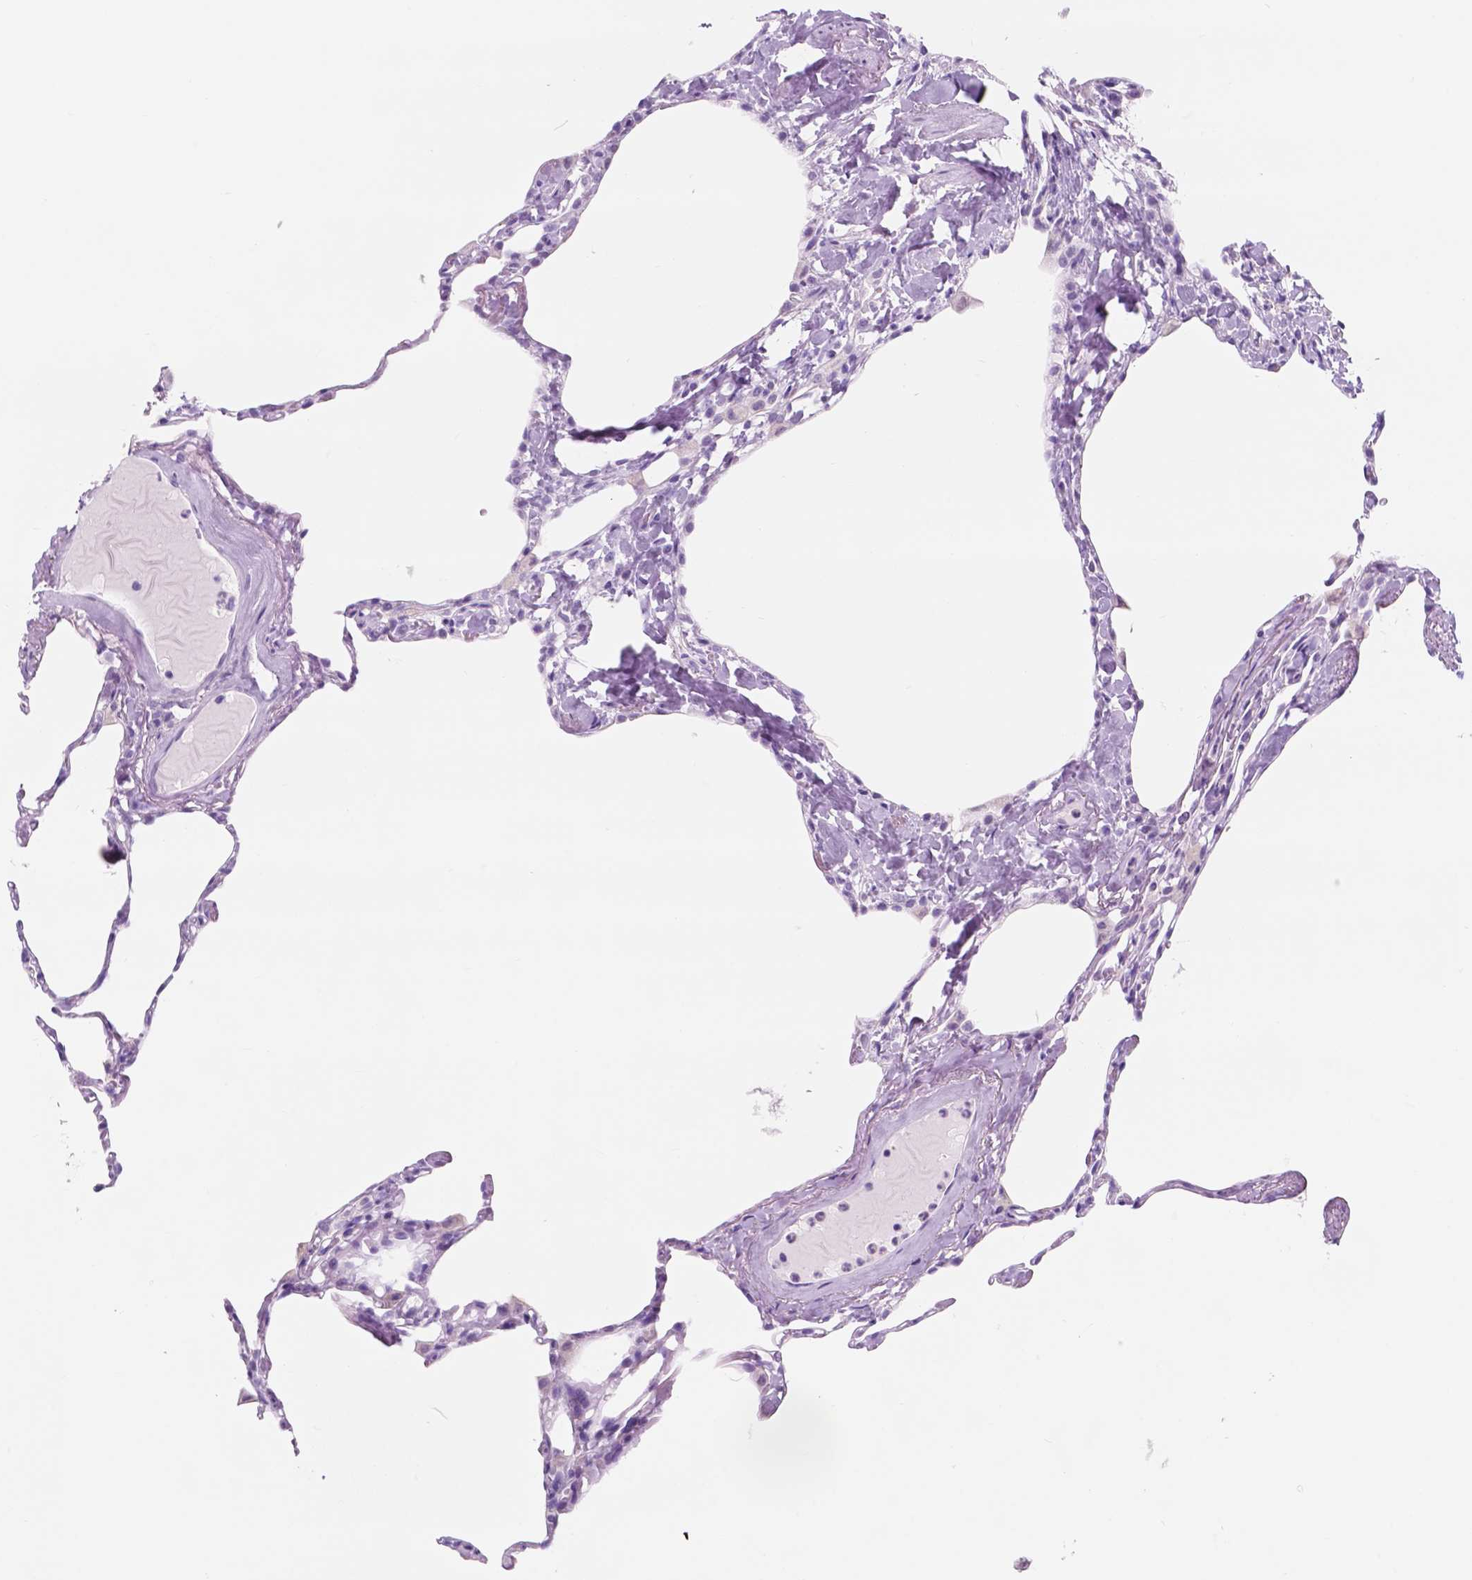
{"staining": {"intensity": "negative", "quantity": "none", "location": "none"}, "tissue": "lung", "cell_type": "Alveolar cells", "image_type": "normal", "snomed": [{"axis": "morphology", "description": "Normal tissue, NOS"}, {"axis": "topography", "description": "Lung"}], "caption": "Immunohistochemistry photomicrograph of unremarkable human lung stained for a protein (brown), which displays no staining in alveolar cells. The staining is performed using DAB brown chromogen with nuclei counter-stained in using hematoxylin.", "gene": "CUZD1", "patient": {"sex": "male", "age": 65}}